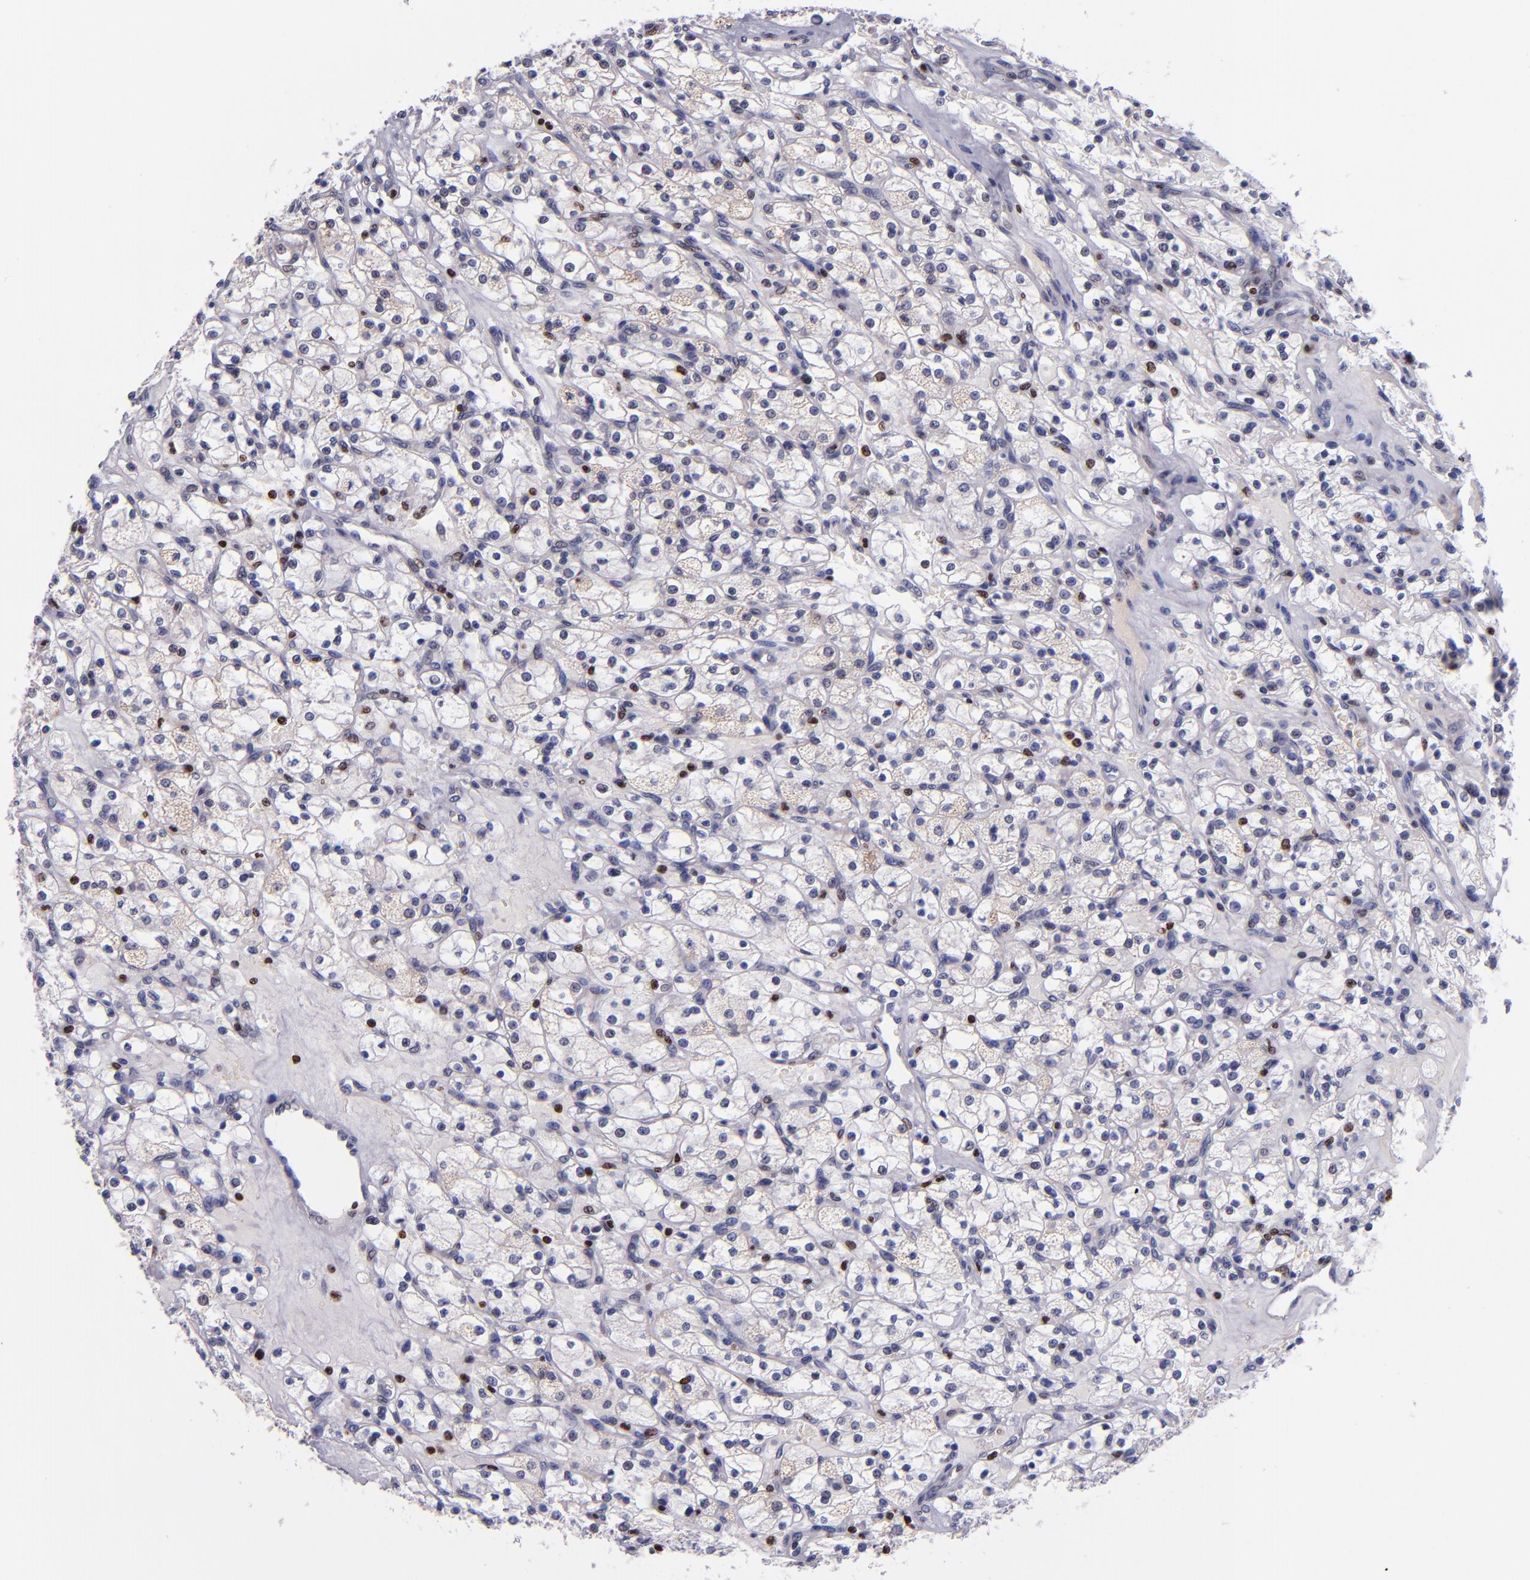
{"staining": {"intensity": "moderate", "quantity": "<25%", "location": "nuclear"}, "tissue": "renal cancer", "cell_type": "Tumor cells", "image_type": "cancer", "snomed": [{"axis": "morphology", "description": "Adenocarcinoma, NOS"}, {"axis": "topography", "description": "Kidney"}], "caption": "An immunohistochemistry (IHC) photomicrograph of tumor tissue is shown. Protein staining in brown labels moderate nuclear positivity in renal cancer (adenocarcinoma) within tumor cells. Nuclei are stained in blue.", "gene": "CDKL5", "patient": {"sex": "female", "age": 83}}